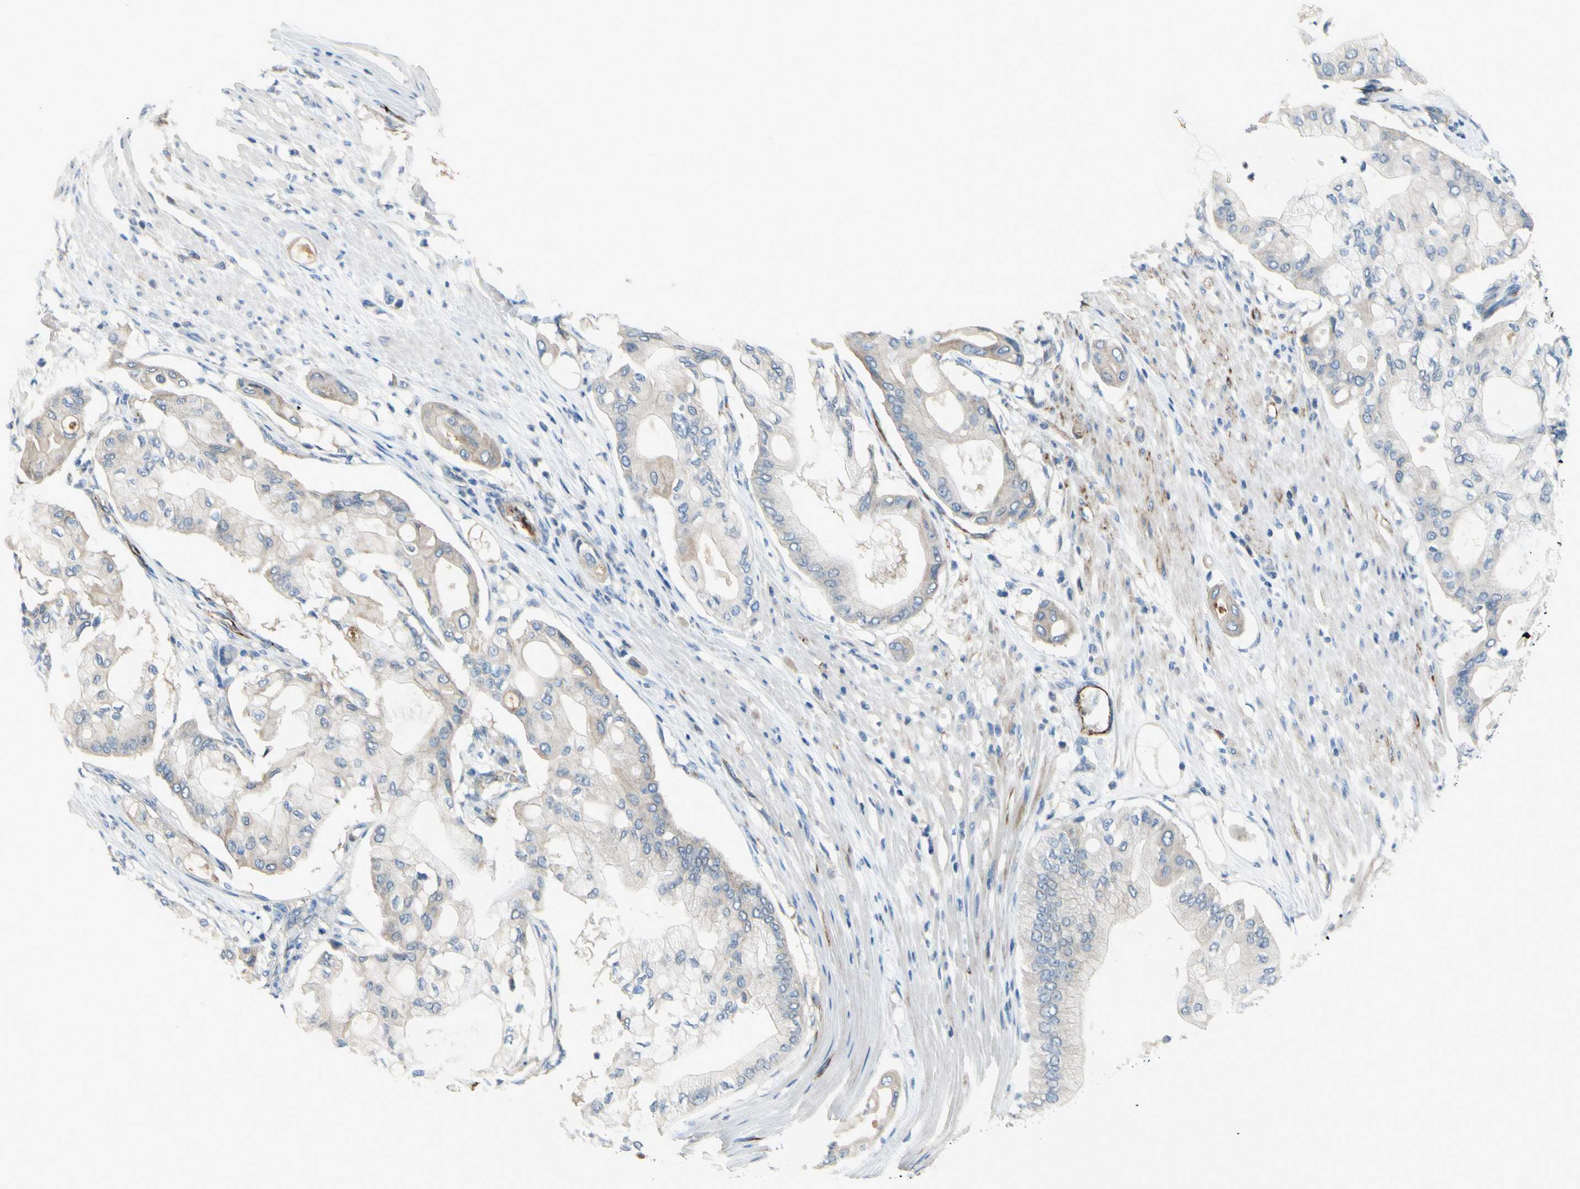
{"staining": {"intensity": "weak", "quantity": "25%-75%", "location": "cytoplasmic/membranous"}, "tissue": "pancreatic cancer", "cell_type": "Tumor cells", "image_type": "cancer", "snomed": [{"axis": "morphology", "description": "Adenocarcinoma, NOS"}, {"axis": "morphology", "description": "Adenocarcinoma, metastatic, NOS"}, {"axis": "topography", "description": "Lymph node"}, {"axis": "topography", "description": "Pancreas"}, {"axis": "topography", "description": "Duodenum"}], "caption": "Human metastatic adenocarcinoma (pancreatic) stained with a protein marker demonstrates weak staining in tumor cells.", "gene": "PRRG2", "patient": {"sex": "female", "age": 64}}